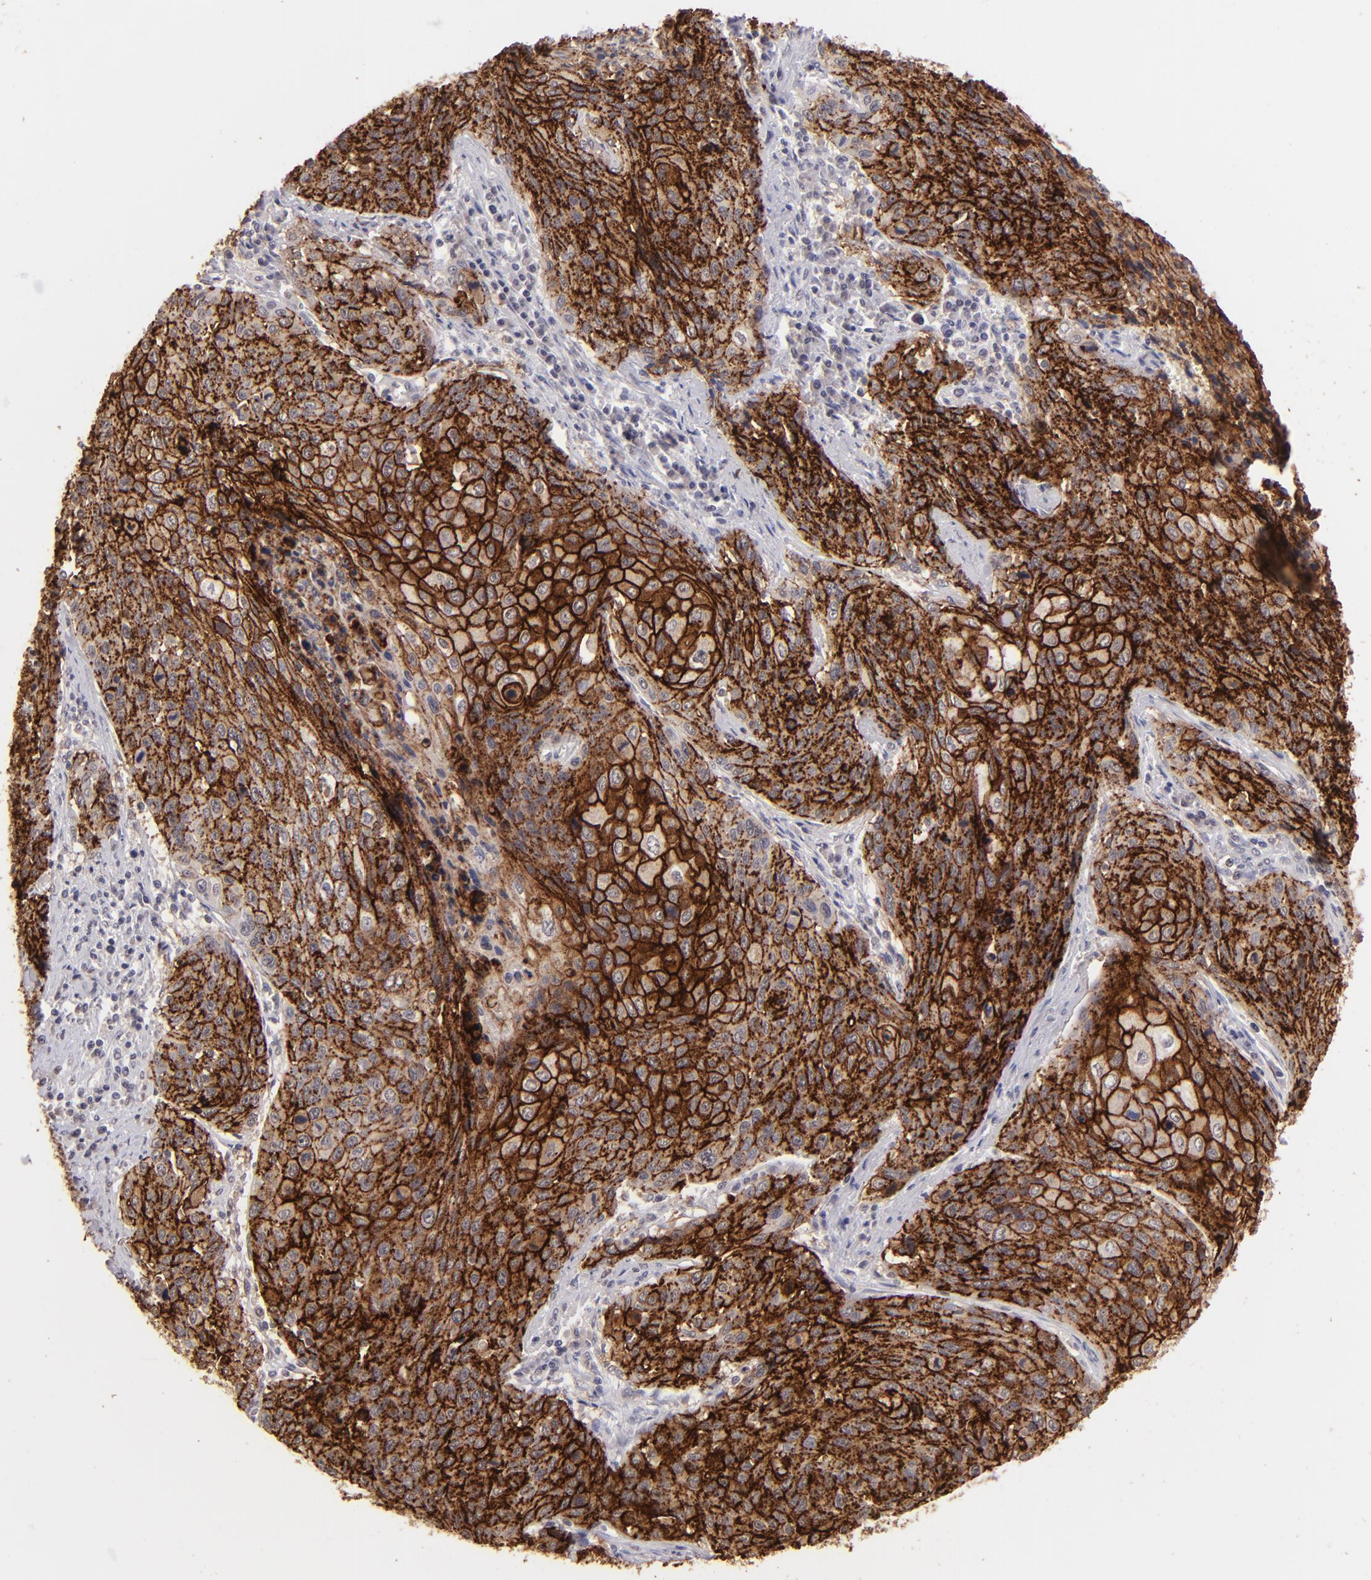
{"staining": {"intensity": "strong", "quantity": ">75%", "location": "cytoplasmic/membranous"}, "tissue": "cervical cancer", "cell_type": "Tumor cells", "image_type": "cancer", "snomed": [{"axis": "morphology", "description": "Squamous cell carcinoma, NOS"}, {"axis": "topography", "description": "Cervix"}], "caption": "A photomicrograph showing strong cytoplasmic/membranous positivity in approximately >75% of tumor cells in cervical cancer (squamous cell carcinoma), as visualized by brown immunohistochemical staining.", "gene": "CLDN1", "patient": {"sex": "female", "age": 32}}